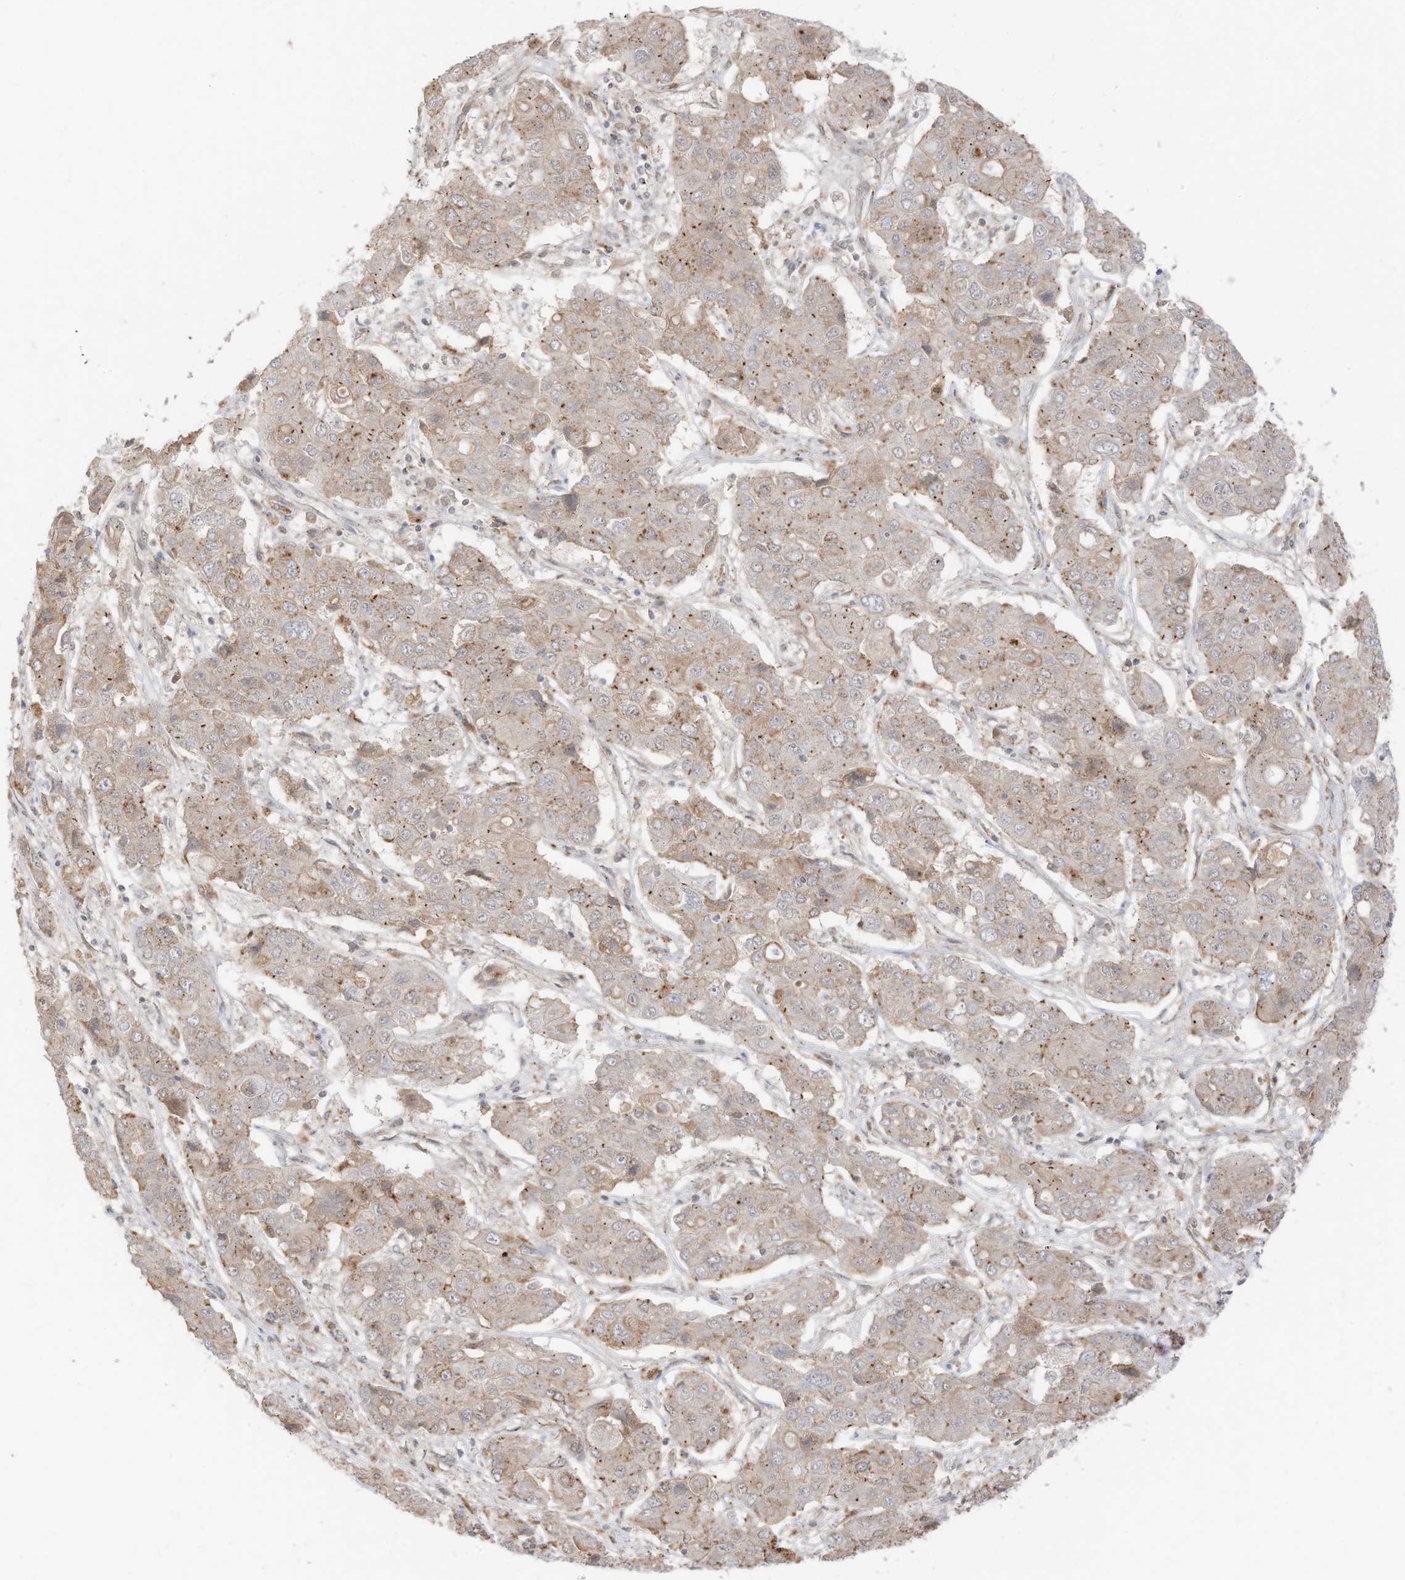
{"staining": {"intensity": "moderate", "quantity": "25%-75%", "location": "cytoplasmic/membranous"}, "tissue": "liver cancer", "cell_type": "Tumor cells", "image_type": "cancer", "snomed": [{"axis": "morphology", "description": "Cholangiocarcinoma"}, {"axis": "topography", "description": "Liver"}], "caption": "The histopathology image shows immunohistochemical staining of cholangiocarcinoma (liver). There is moderate cytoplasmic/membranous expression is identified in approximately 25%-75% of tumor cells.", "gene": "N4BP3", "patient": {"sex": "male", "age": 67}}